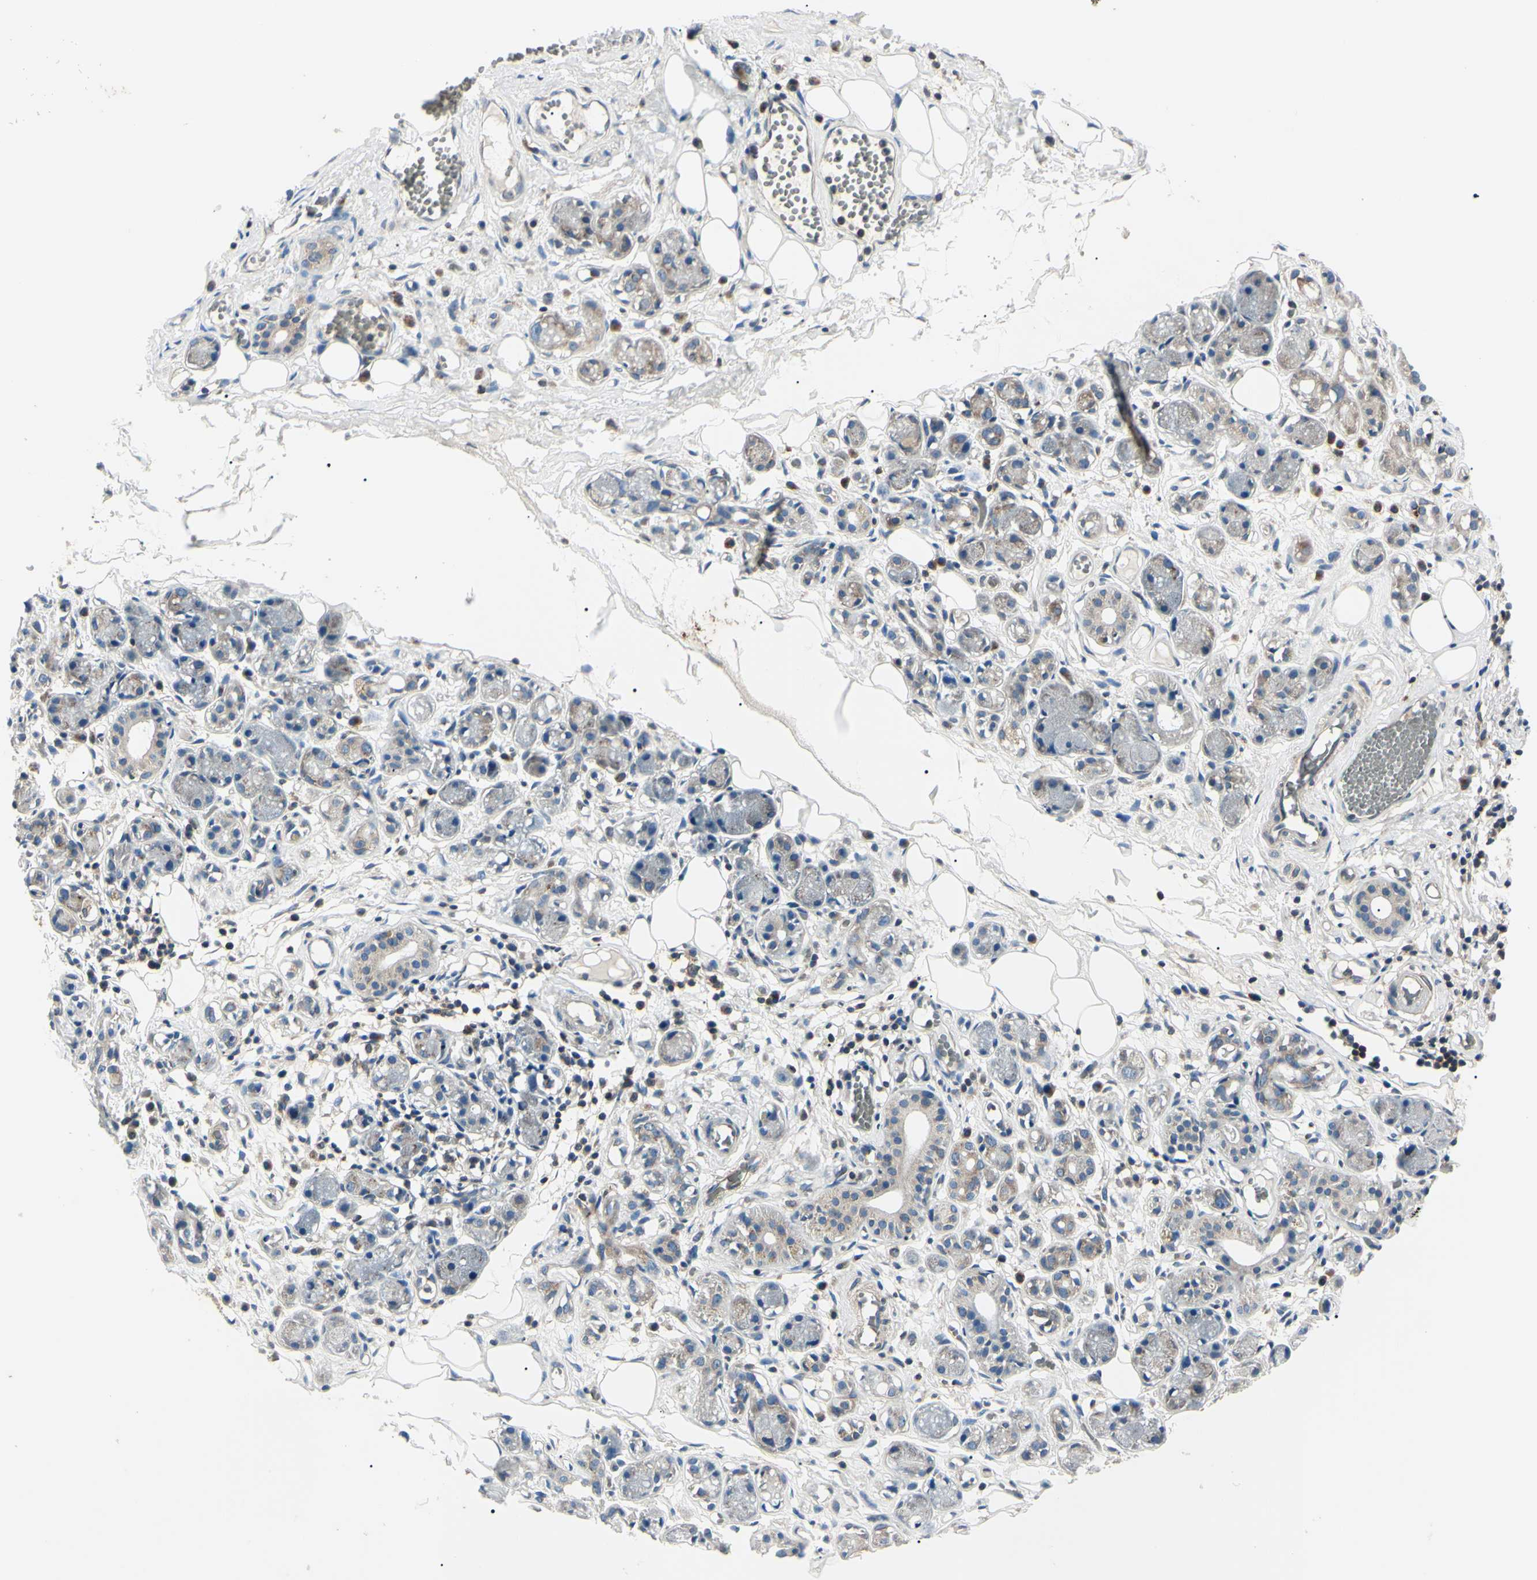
{"staining": {"intensity": "negative", "quantity": "none", "location": "none"}, "tissue": "adipose tissue", "cell_type": "Adipocytes", "image_type": "normal", "snomed": [{"axis": "morphology", "description": "Normal tissue, NOS"}, {"axis": "morphology", "description": "Inflammation, NOS"}, {"axis": "topography", "description": "Vascular tissue"}, {"axis": "topography", "description": "Salivary gland"}], "caption": "A high-resolution histopathology image shows immunohistochemistry staining of unremarkable adipose tissue, which reveals no significant staining in adipocytes. (Stains: DAB (3,3'-diaminobenzidine) immunohistochemistry (IHC) with hematoxylin counter stain, Microscopy: brightfield microscopy at high magnification).", "gene": "MAPRE1", "patient": {"sex": "female", "age": 75}}